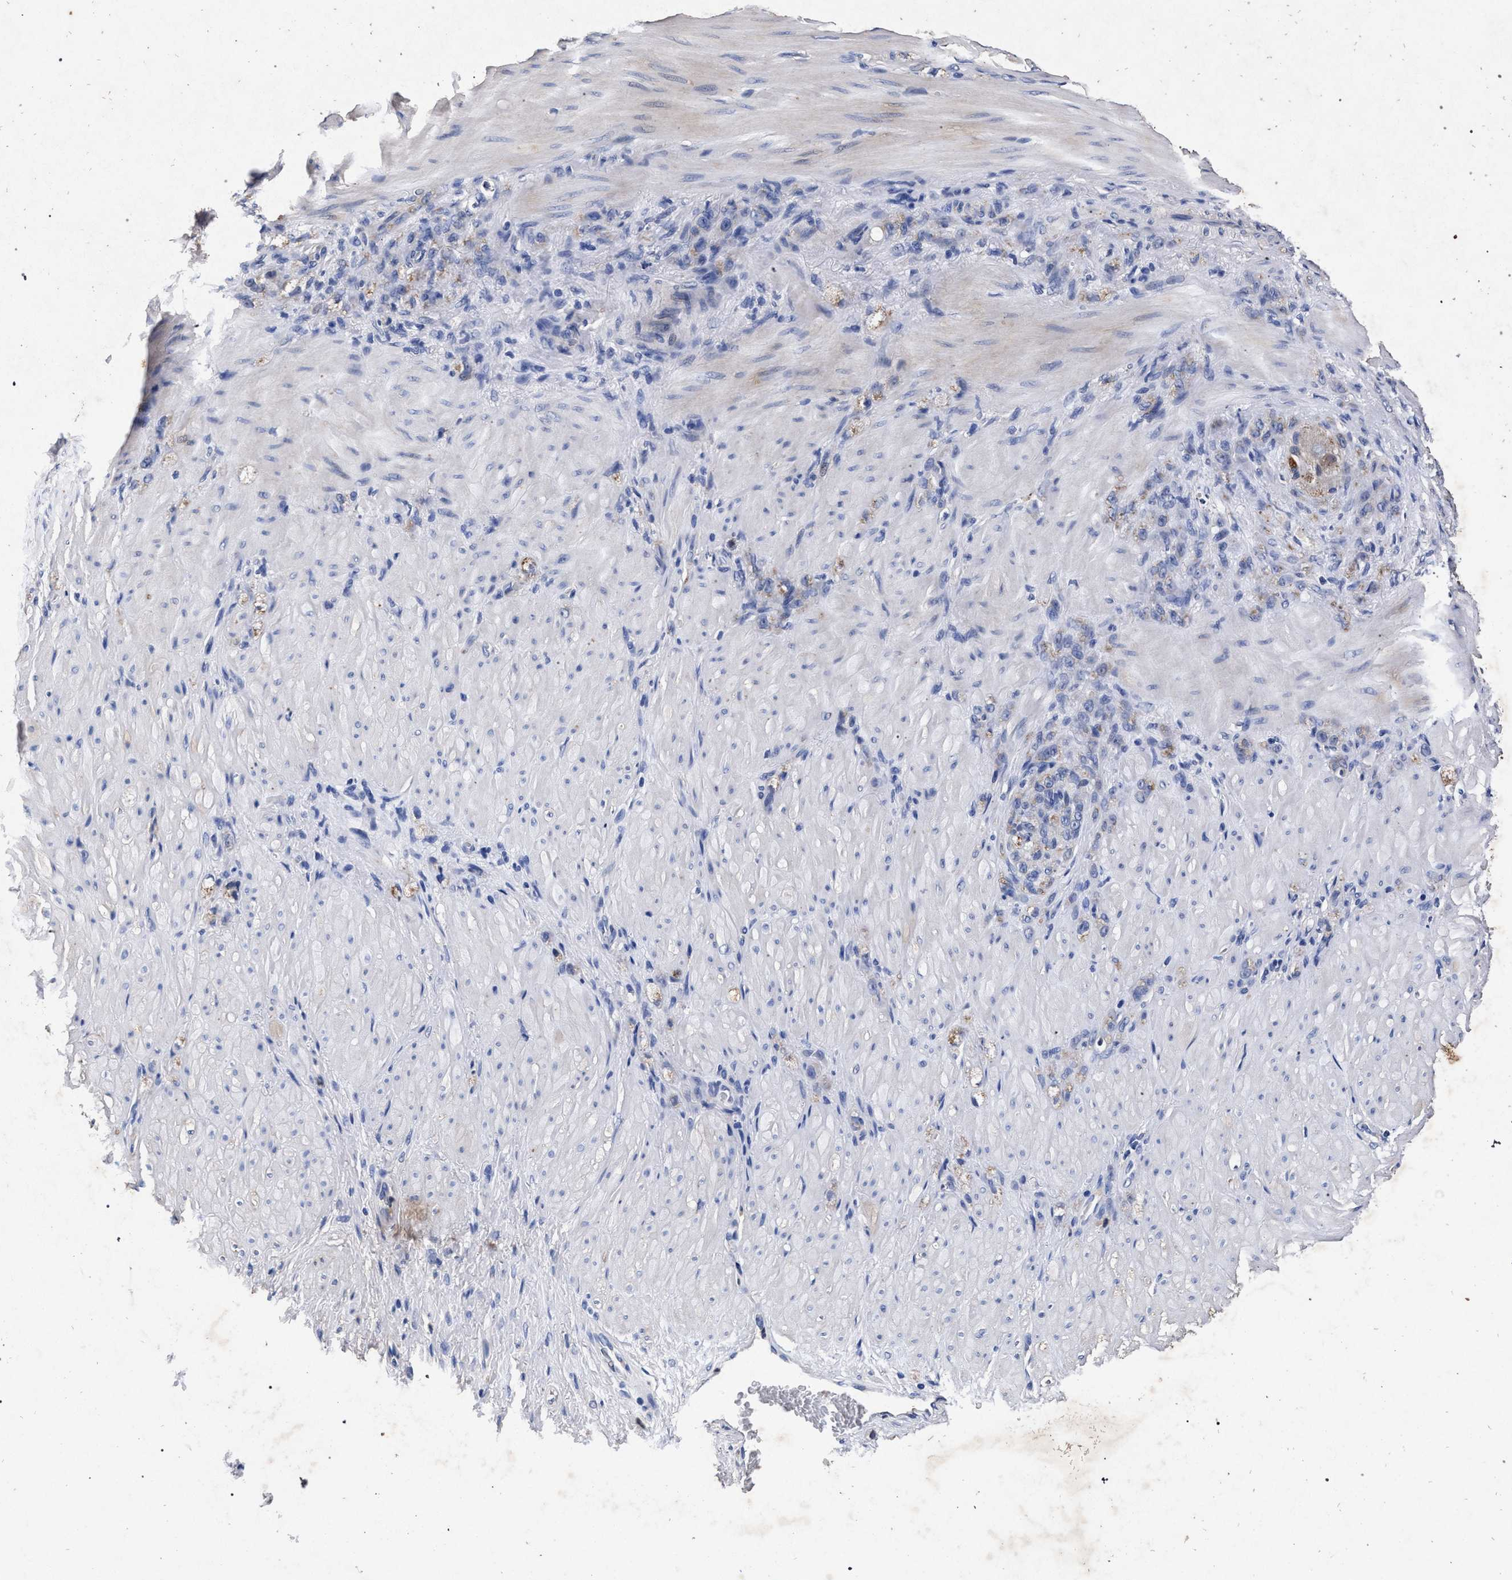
{"staining": {"intensity": "negative", "quantity": "none", "location": "none"}, "tissue": "stomach cancer", "cell_type": "Tumor cells", "image_type": "cancer", "snomed": [{"axis": "morphology", "description": "Normal tissue, NOS"}, {"axis": "morphology", "description": "Adenocarcinoma, NOS"}, {"axis": "topography", "description": "Stomach"}], "caption": "A photomicrograph of human stomach cancer is negative for staining in tumor cells.", "gene": "ATP1A2", "patient": {"sex": "male", "age": 82}}